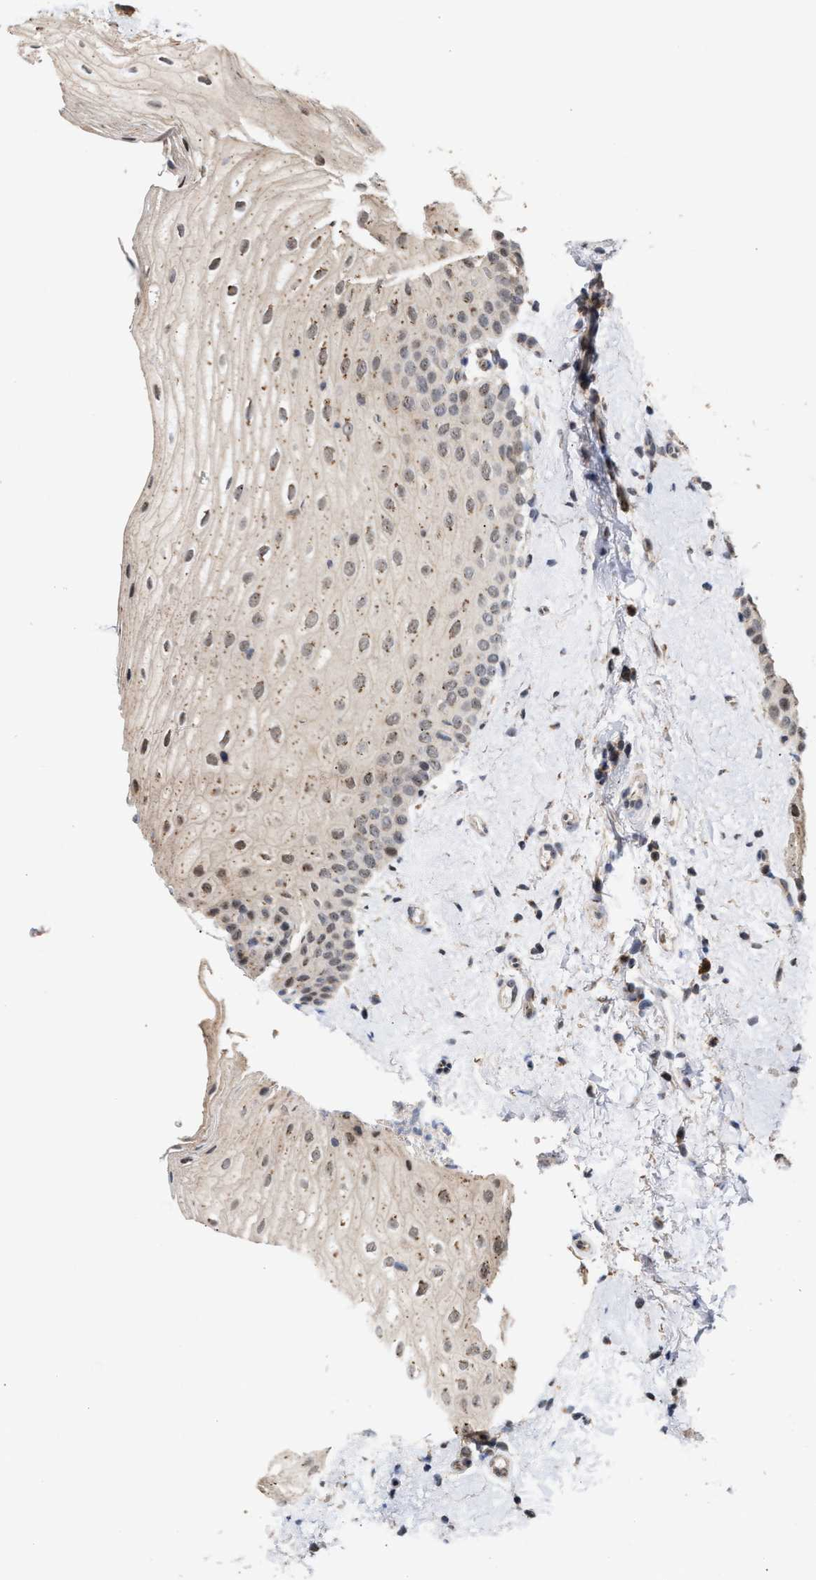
{"staining": {"intensity": "moderate", "quantity": "25%-75%", "location": "cytoplasmic/membranous"}, "tissue": "oral mucosa", "cell_type": "Squamous epithelial cells", "image_type": "normal", "snomed": [{"axis": "morphology", "description": "Normal tissue, NOS"}, {"axis": "topography", "description": "Skin"}, {"axis": "topography", "description": "Oral tissue"}], "caption": "Immunohistochemistry (IHC) staining of benign oral mucosa, which demonstrates medium levels of moderate cytoplasmic/membranous expression in about 25%-75% of squamous epithelial cells indicating moderate cytoplasmic/membranous protein staining. The staining was performed using DAB (3,3'-diaminobenzidine) (brown) for protein detection and nuclei were counterstained in hematoxylin (blue).", "gene": "MKNK2", "patient": {"sex": "male", "age": 84}}